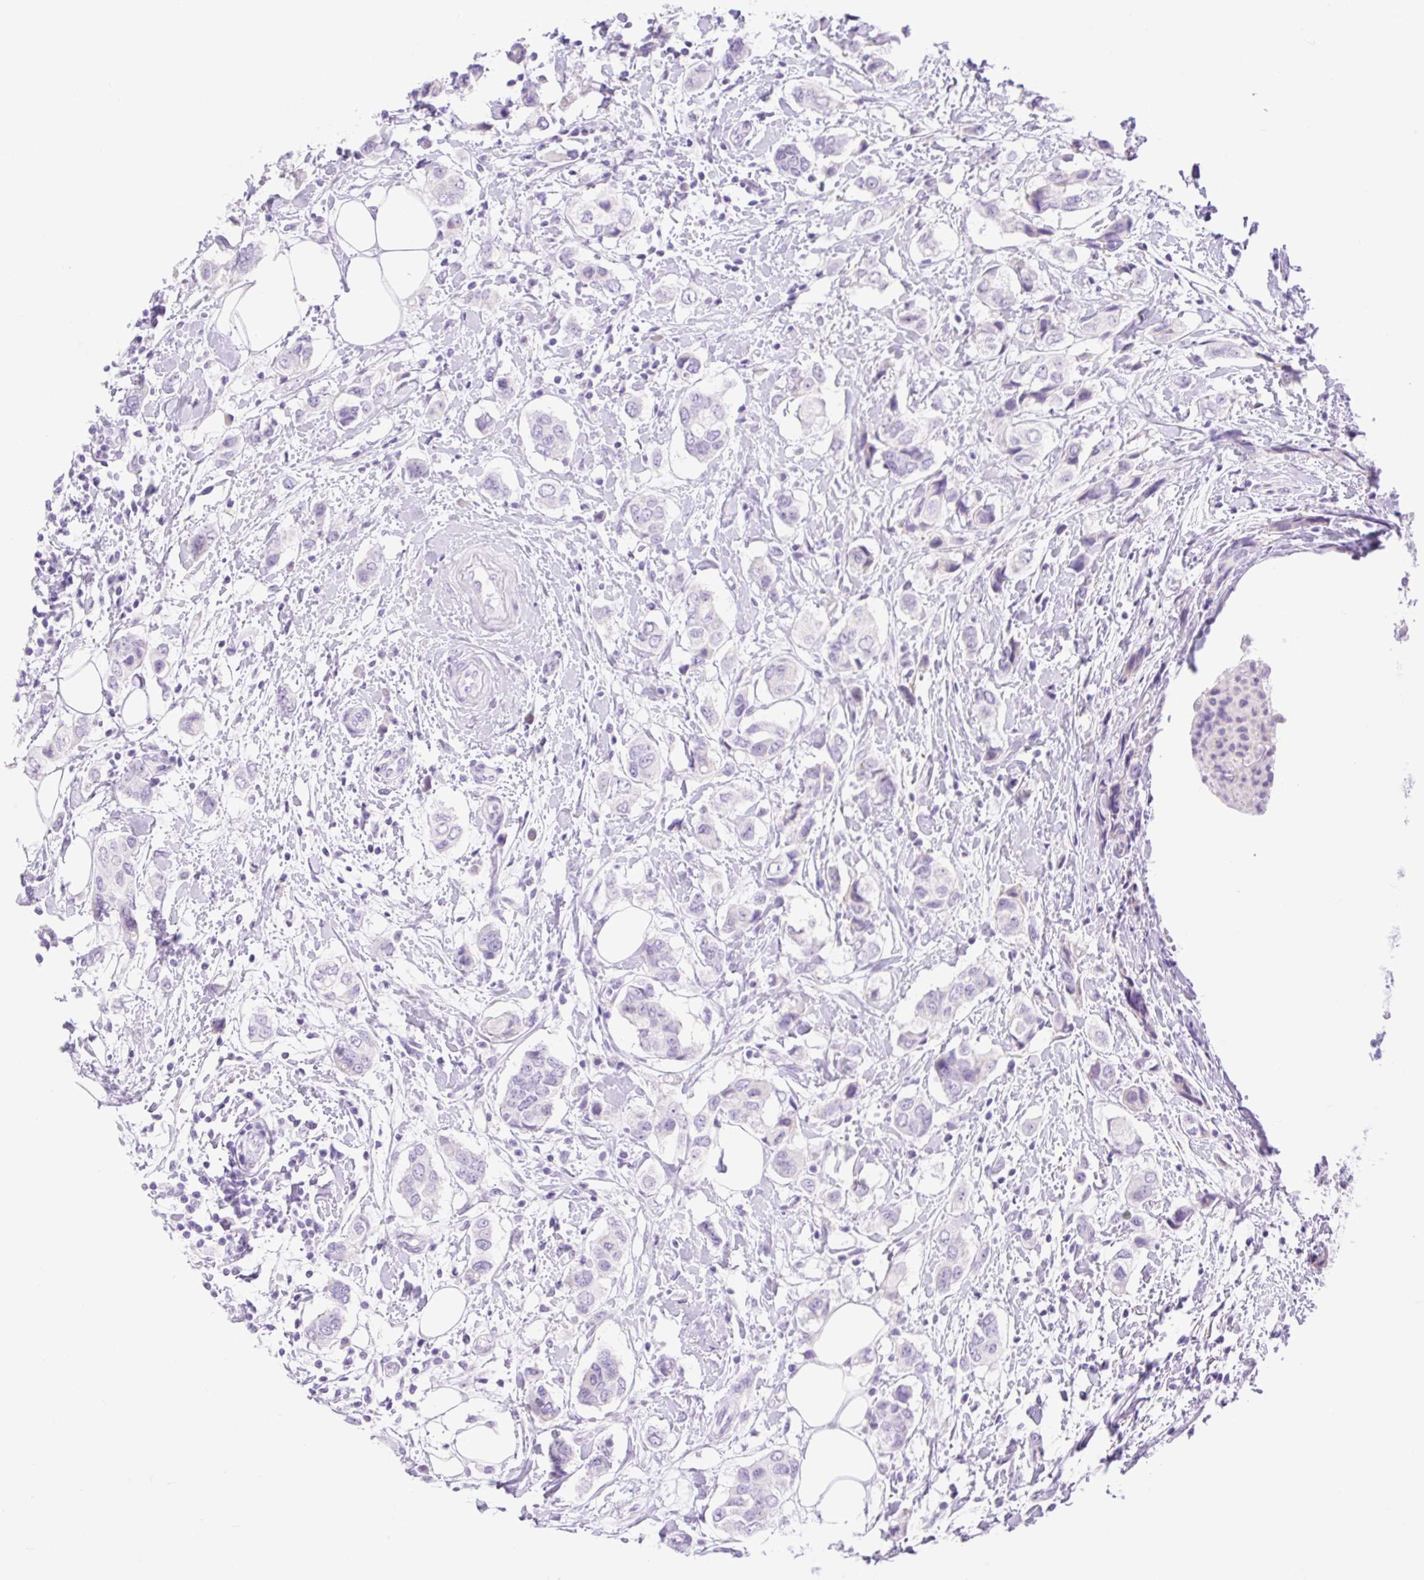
{"staining": {"intensity": "negative", "quantity": "none", "location": "none"}, "tissue": "breast cancer", "cell_type": "Tumor cells", "image_type": "cancer", "snomed": [{"axis": "morphology", "description": "Lobular carcinoma"}, {"axis": "topography", "description": "Breast"}], "caption": "IHC of lobular carcinoma (breast) displays no positivity in tumor cells.", "gene": "SLC25A40", "patient": {"sex": "female", "age": 51}}